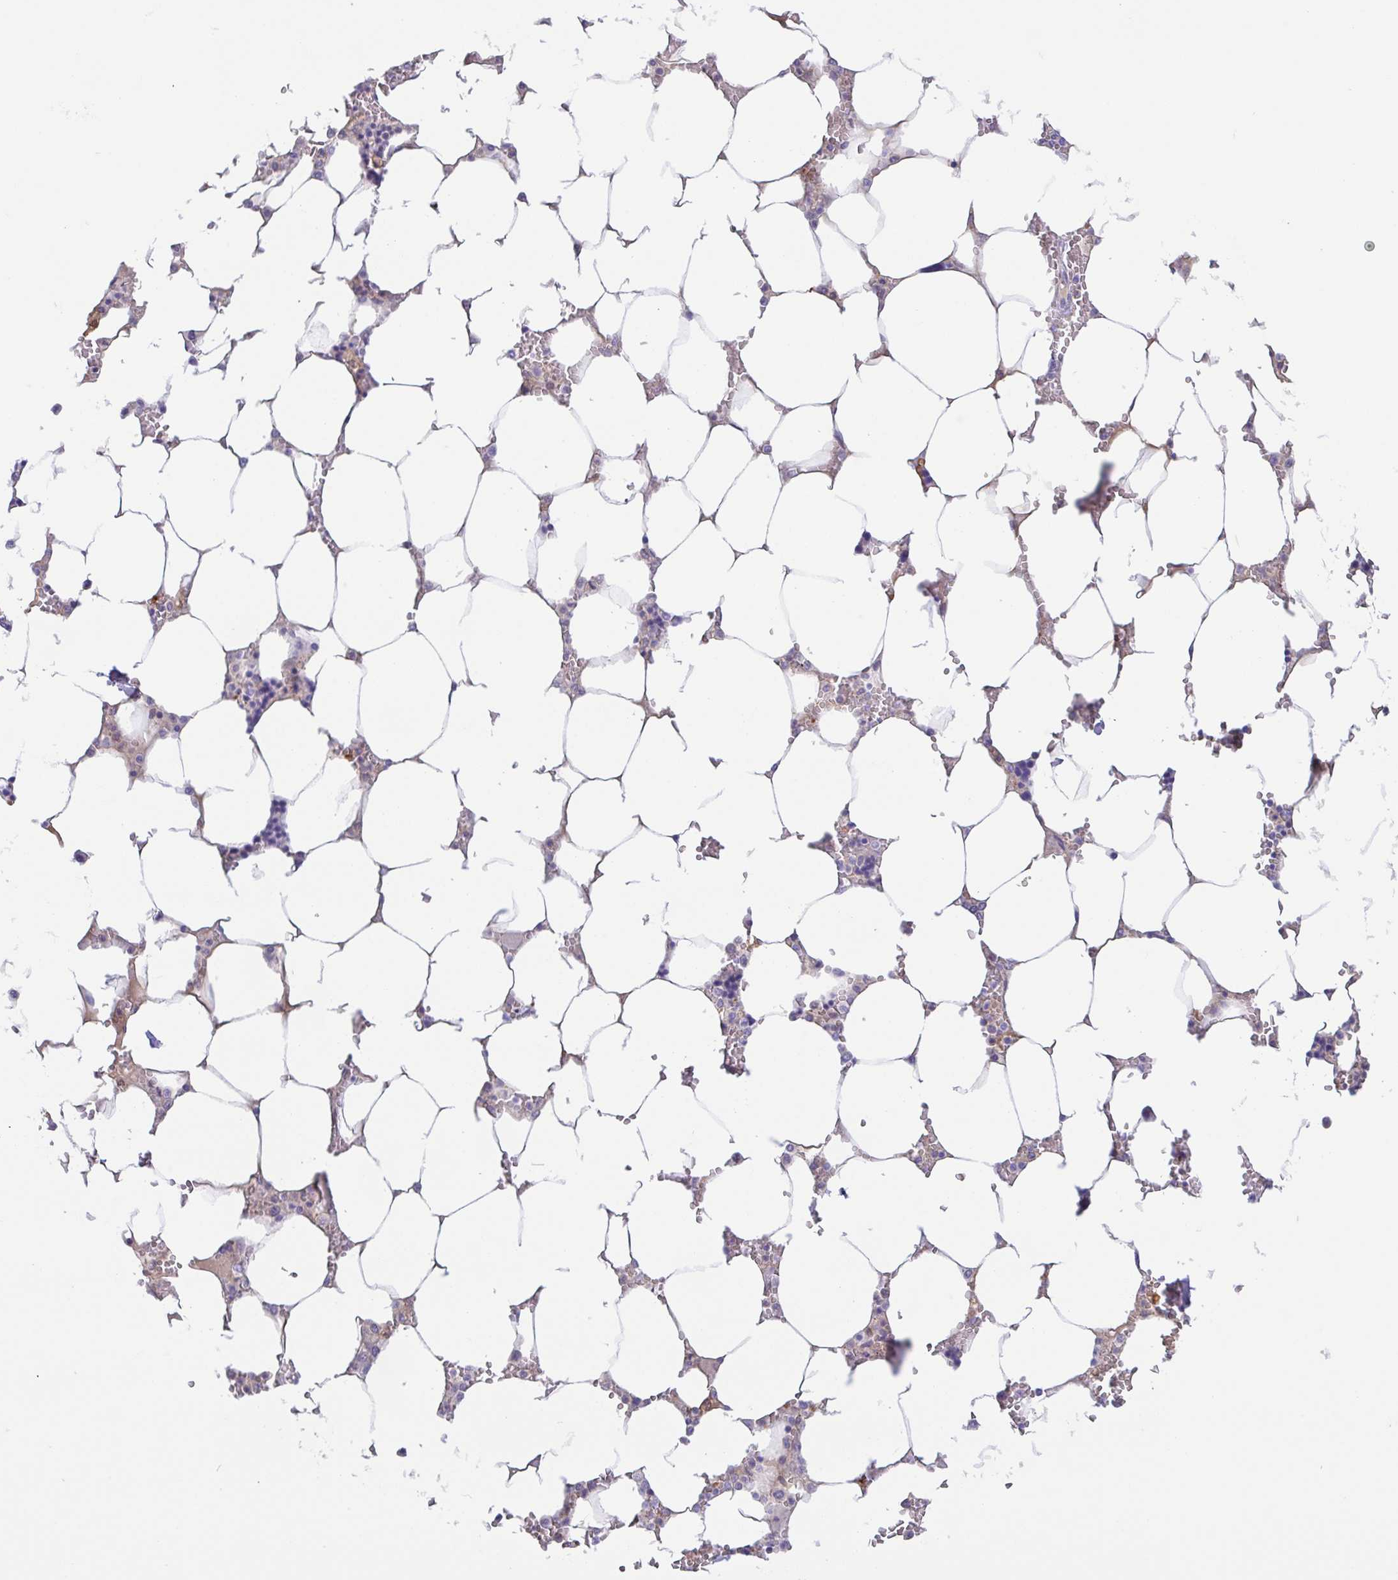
{"staining": {"intensity": "negative", "quantity": "none", "location": "none"}, "tissue": "bone marrow", "cell_type": "Hematopoietic cells", "image_type": "normal", "snomed": [{"axis": "morphology", "description": "Normal tissue, NOS"}, {"axis": "topography", "description": "Bone marrow"}], "caption": "The image exhibits no significant staining in hematopoietic cells of bone marrow. (DAB (3,3'-diaminobenzidine) immunohistochemistry (IHC), high magnification).", "gene": "FABP3", "patient": {"sex": "male", "age": 64}}